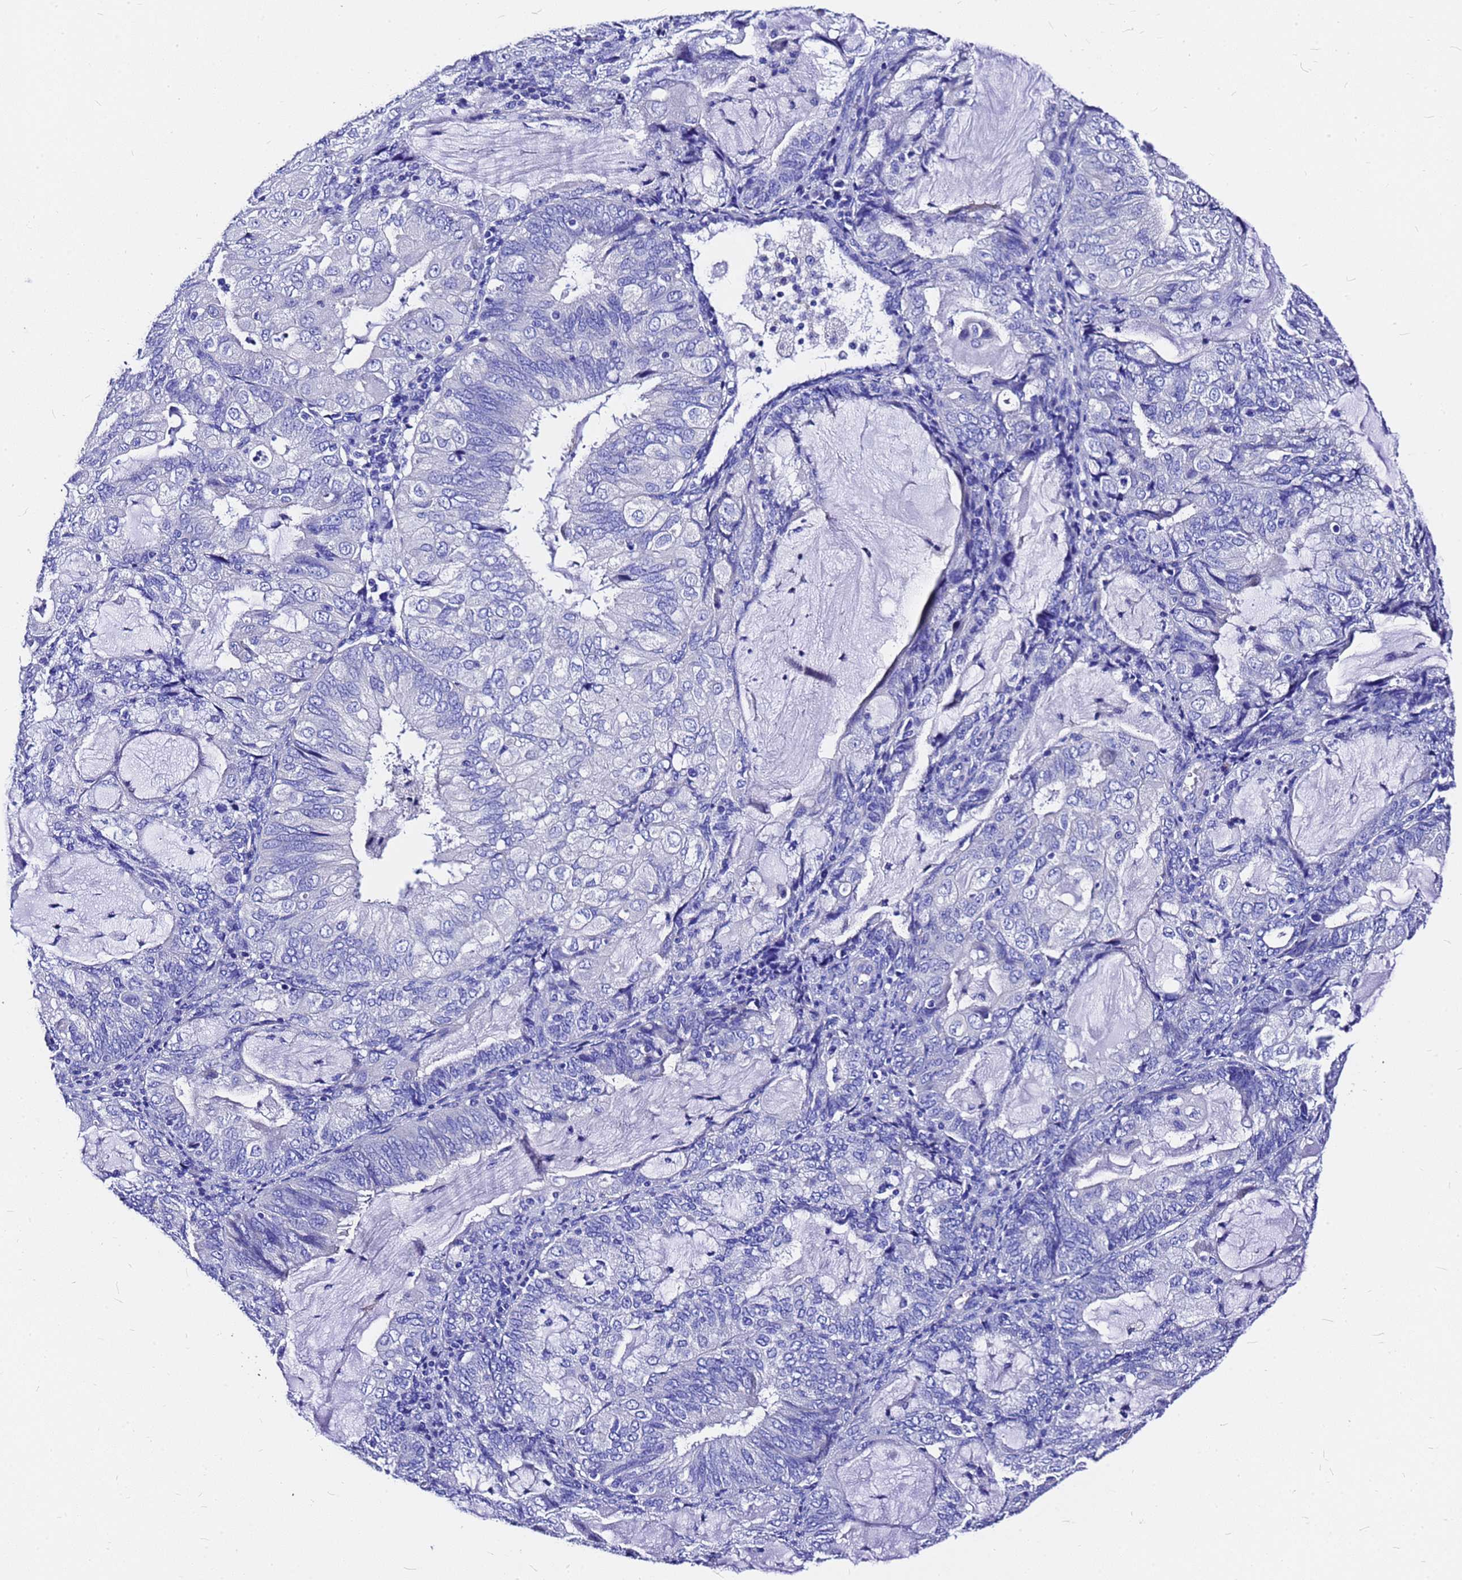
{"staining": {"intensity": "negative", "quantity": "none", "location": "none"}, "tissue": "endometrial cancer", "cell_type": "Tumor cells", "image_type": "cancer", "snomed": [{"axis": "morphology", "description": "Adenocarcinoma, NOS"}, {"axis": "topography", "description": "Endometrium"}], "caption": "Immunohistochemical staining of human endometrial adenocarcinoma reveals no significant positivity in tumor cells. (Brightfield microscopy of DAB (3,3'-diaminobenzidine) IHC at high magnification).", "gene": "HERC4", "patient": {"sex": "female", "age": 81}}